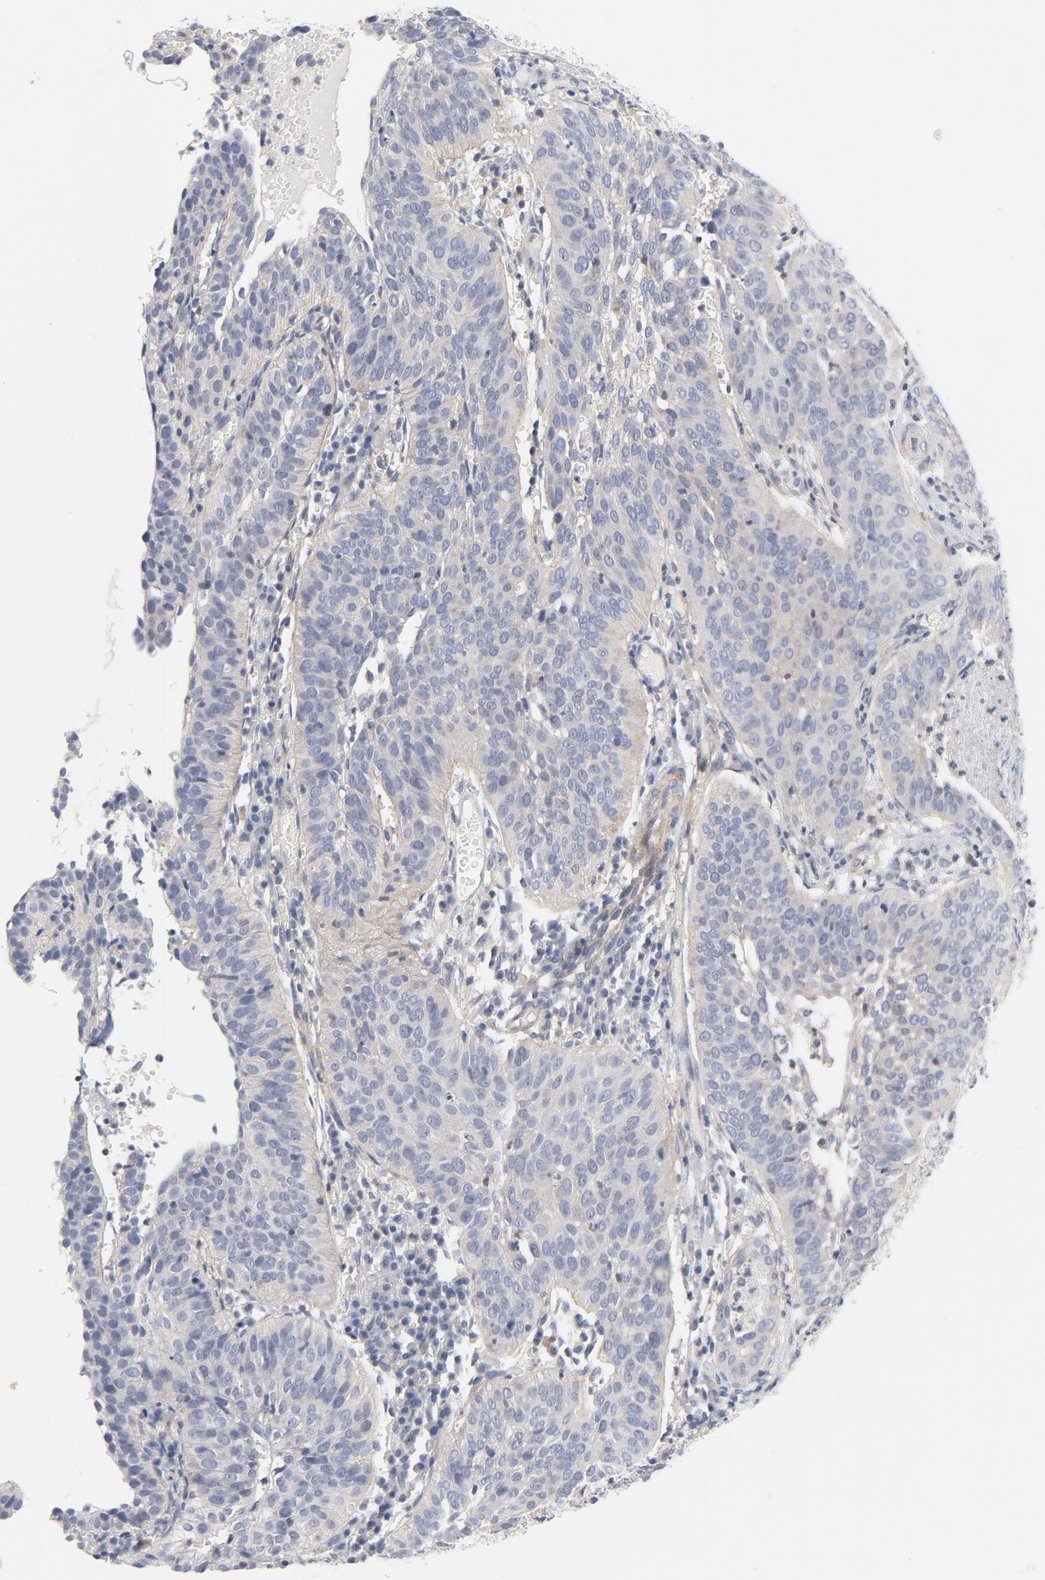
{"staining": {"intensity": "negative", "quantity": "none", "location": "none"}, "tissue": "cervical cancer", "cell_type": "Tumor cells", "image_type": "cancer", "snomed": [{"axis": "morphology", "description": "Squamous cell carcinoma, NOS"}, {"axis": "topography", "description": "Cervix"}], "caption": "Tumor cells are negative for protein expression in human squamous cell carcinoma (cervical). (Stains: DAB IHC with hematoxylin counter stain, Microscopy: brightfield microscopy at high magnification).", "gene": "ROCK1", "patient": {"sex": "female", "age": 39}}